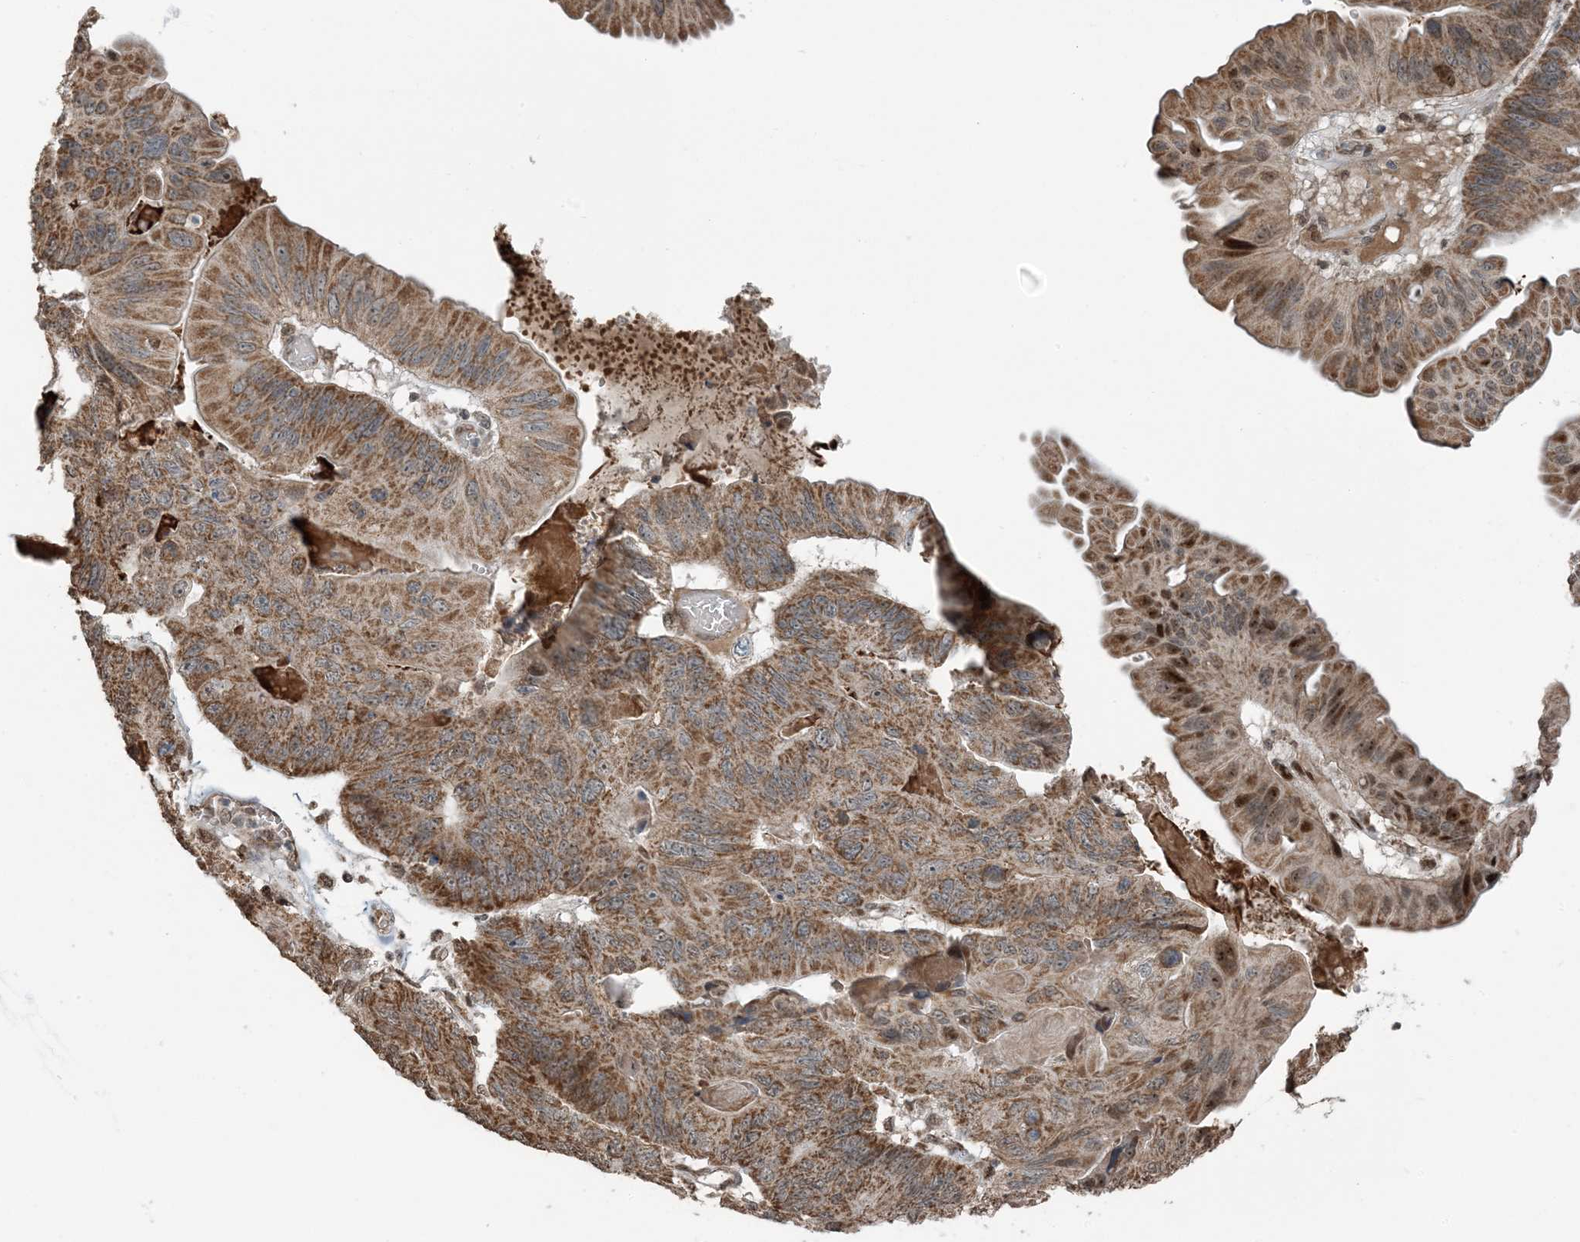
{"staining": {"intensity": "moderate", "quantity": ">75%", "location": "cytoplasmic/membranous,nuclear"}, "tissue": "ovarian cancer", "cell_type": "Tumor cells", "image_type": "cancer", "snomed": [{"axis": "morphology", "description": "Cystadenocarcinoma, mucinous, NOS"}, {"axis": "topography", "description": "Ovary"}], "caption": "Tumor cells display medium levels of moderate cytoplasmic/membranous and nuclear staining in about >75% of cells in ovarian mucinous cystadenocarcinoma. (brown staining indicates protein expression, while blue staining denotes nuclei).", "gene": "PILRB", "patient": {"sex": "female", "age": 61}}